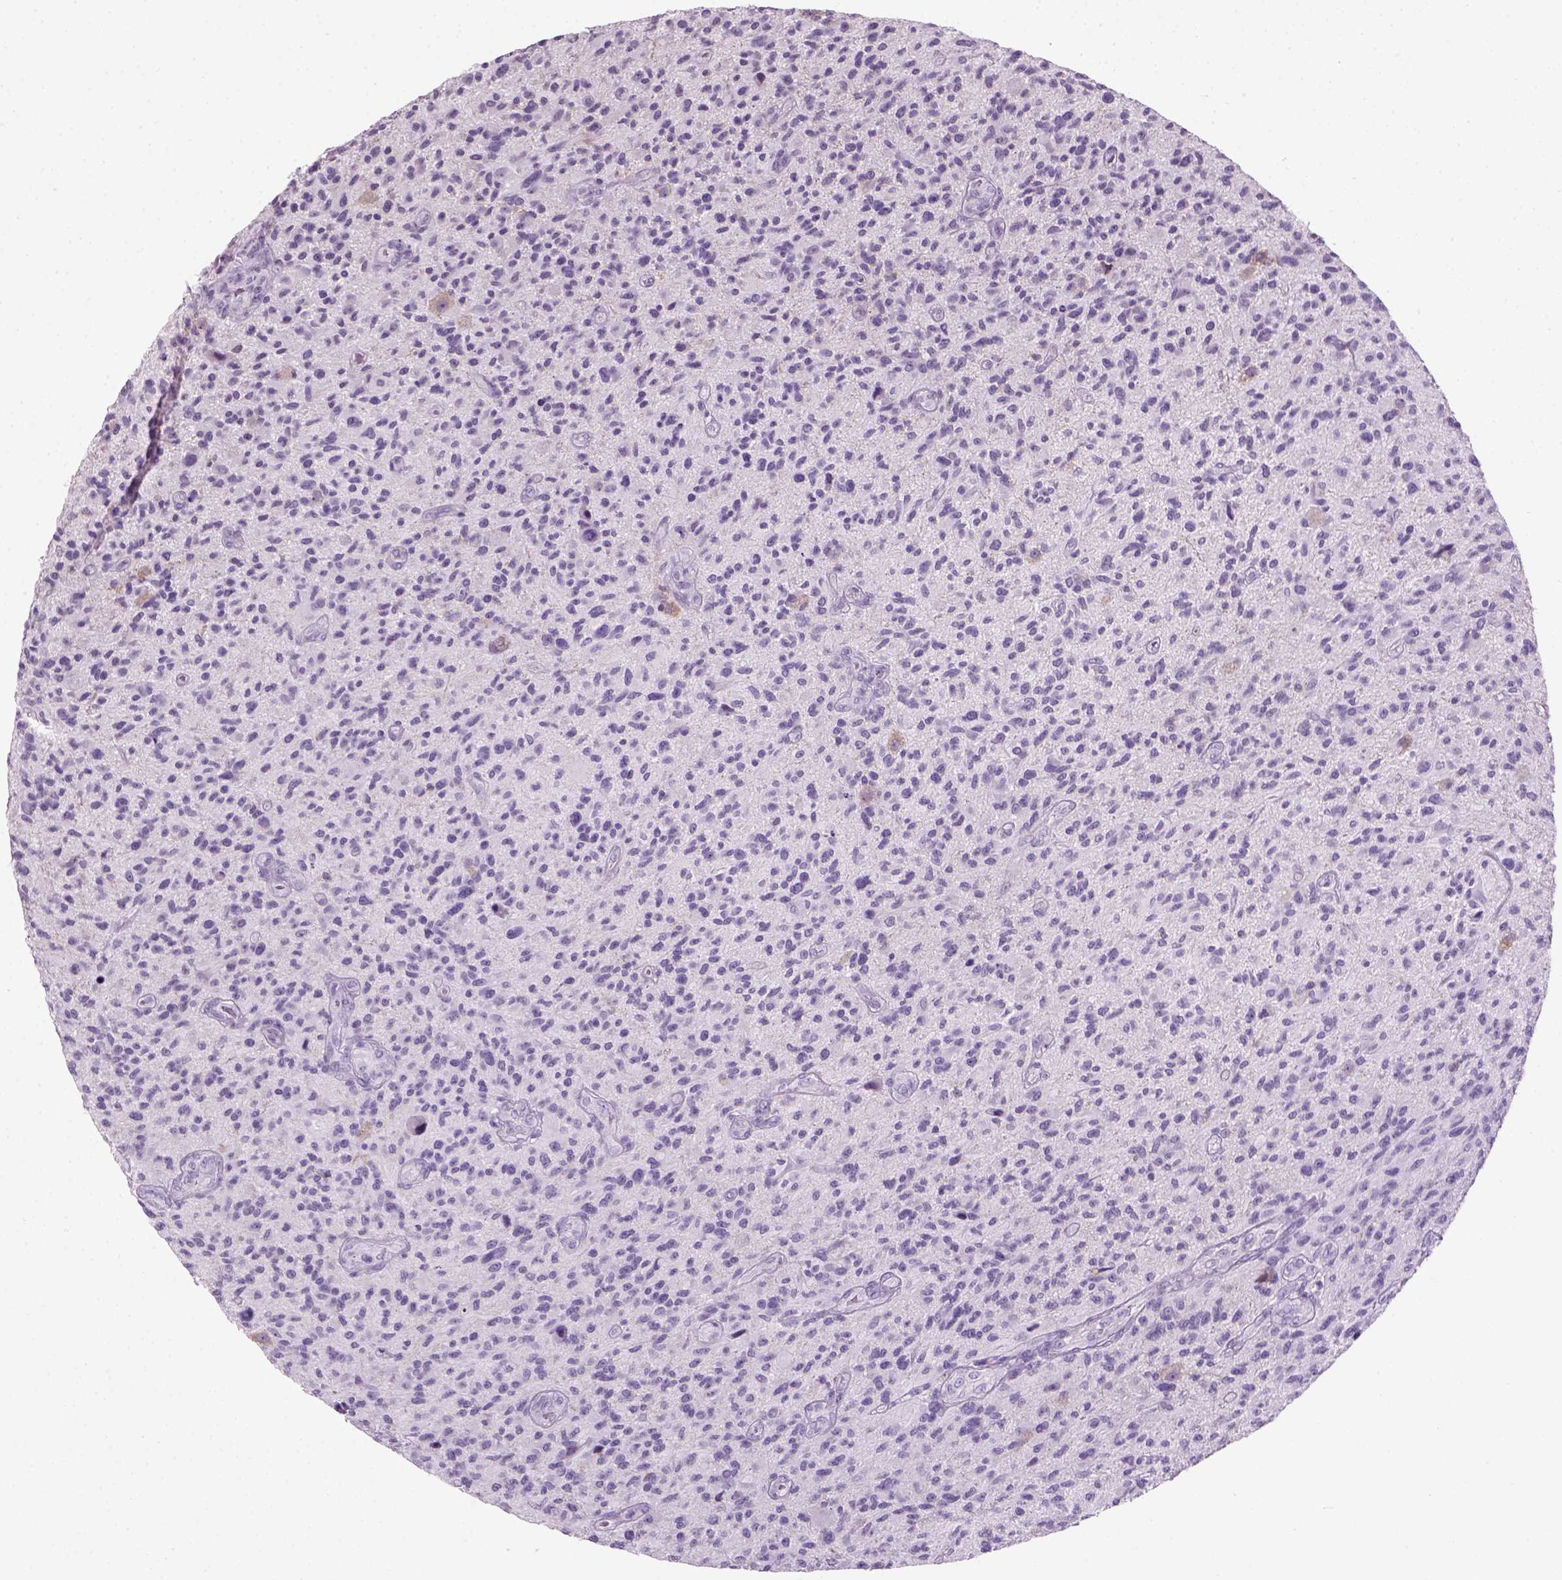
{"staining": {"intensity": "negative", "quantity": "none", "location": "none"}, "tissue": "glioma", "cell_type": "Tumor cells", "image_type": "cancer", "snomed": [{"axis": "morphology", "description": "Glioma, malignant, High grade"}, {"axis": "topography", "description": "Brain"}], "caption": "This image is of high-grade glioma (malignant) stained with immunohistochemistry (IHC) to label a protein in brown with the nuclei are counter-stained blue. There is no expression in tumor cells.", "gene": "GABRB2", "patient": {"sex": "male", "age": 47}}